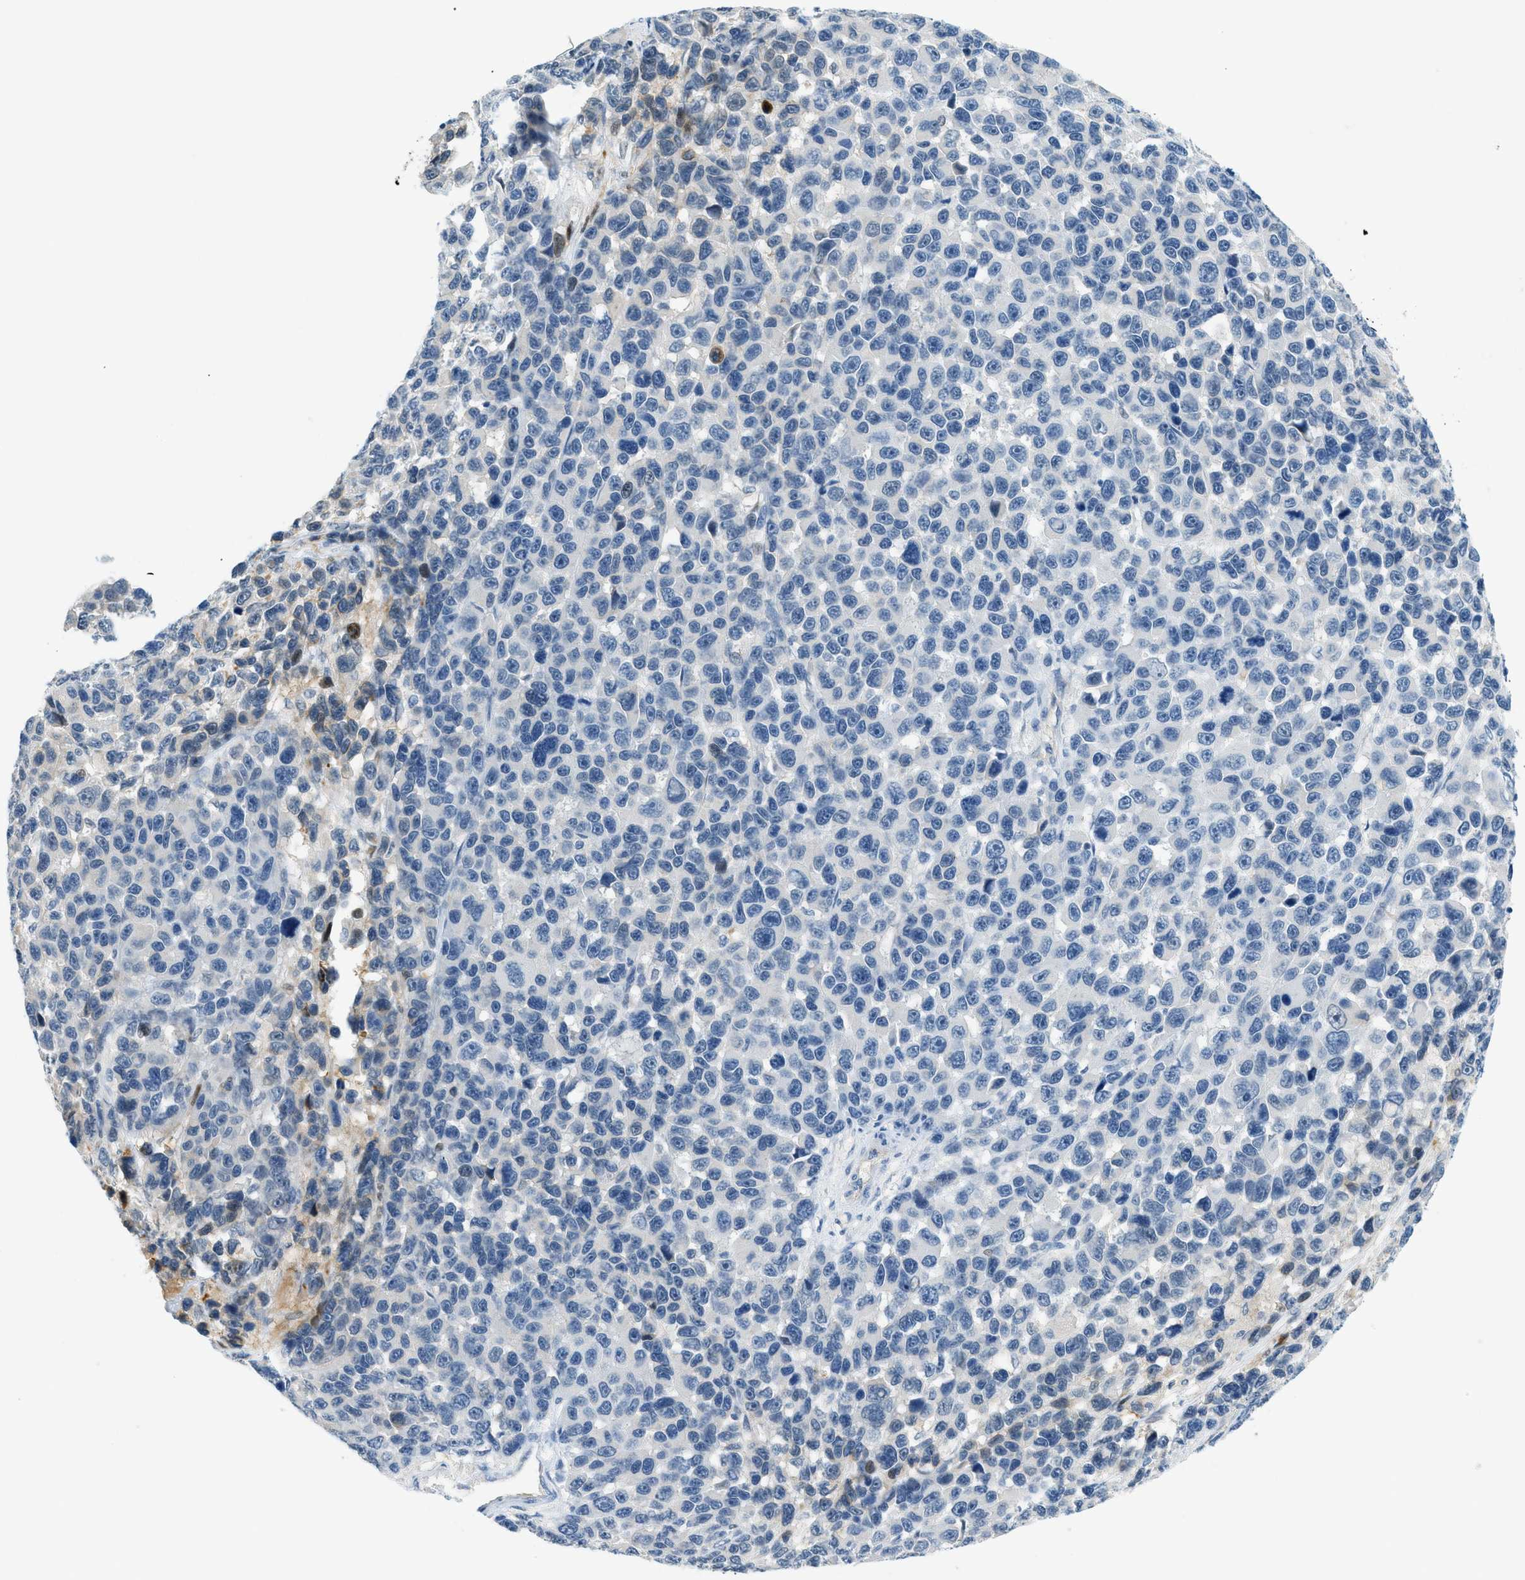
{"staining": {"intensity": "moderate", "quantity": "<25%", "location": "cytoplasmic/membranous"}, "tissue": "melanoma", "cell_type": "Tumor cells", "image_type": "cancer", "snomed": [{"axis": "morphology", "description": "Malignant melanoma, NOS"}, {"axis": "topography", "description": "Skin"}], "caption": "IHC (DAB) staining of malignant melanoma demonstrates moderate cytoplasmic/membranous protein staining in approximately <25% of tumor cells. (DAB IHC with brightfield microscopy, high magnification).", "gene": "CYP4X1", "patient": {"sex": "male", "age": 53}}